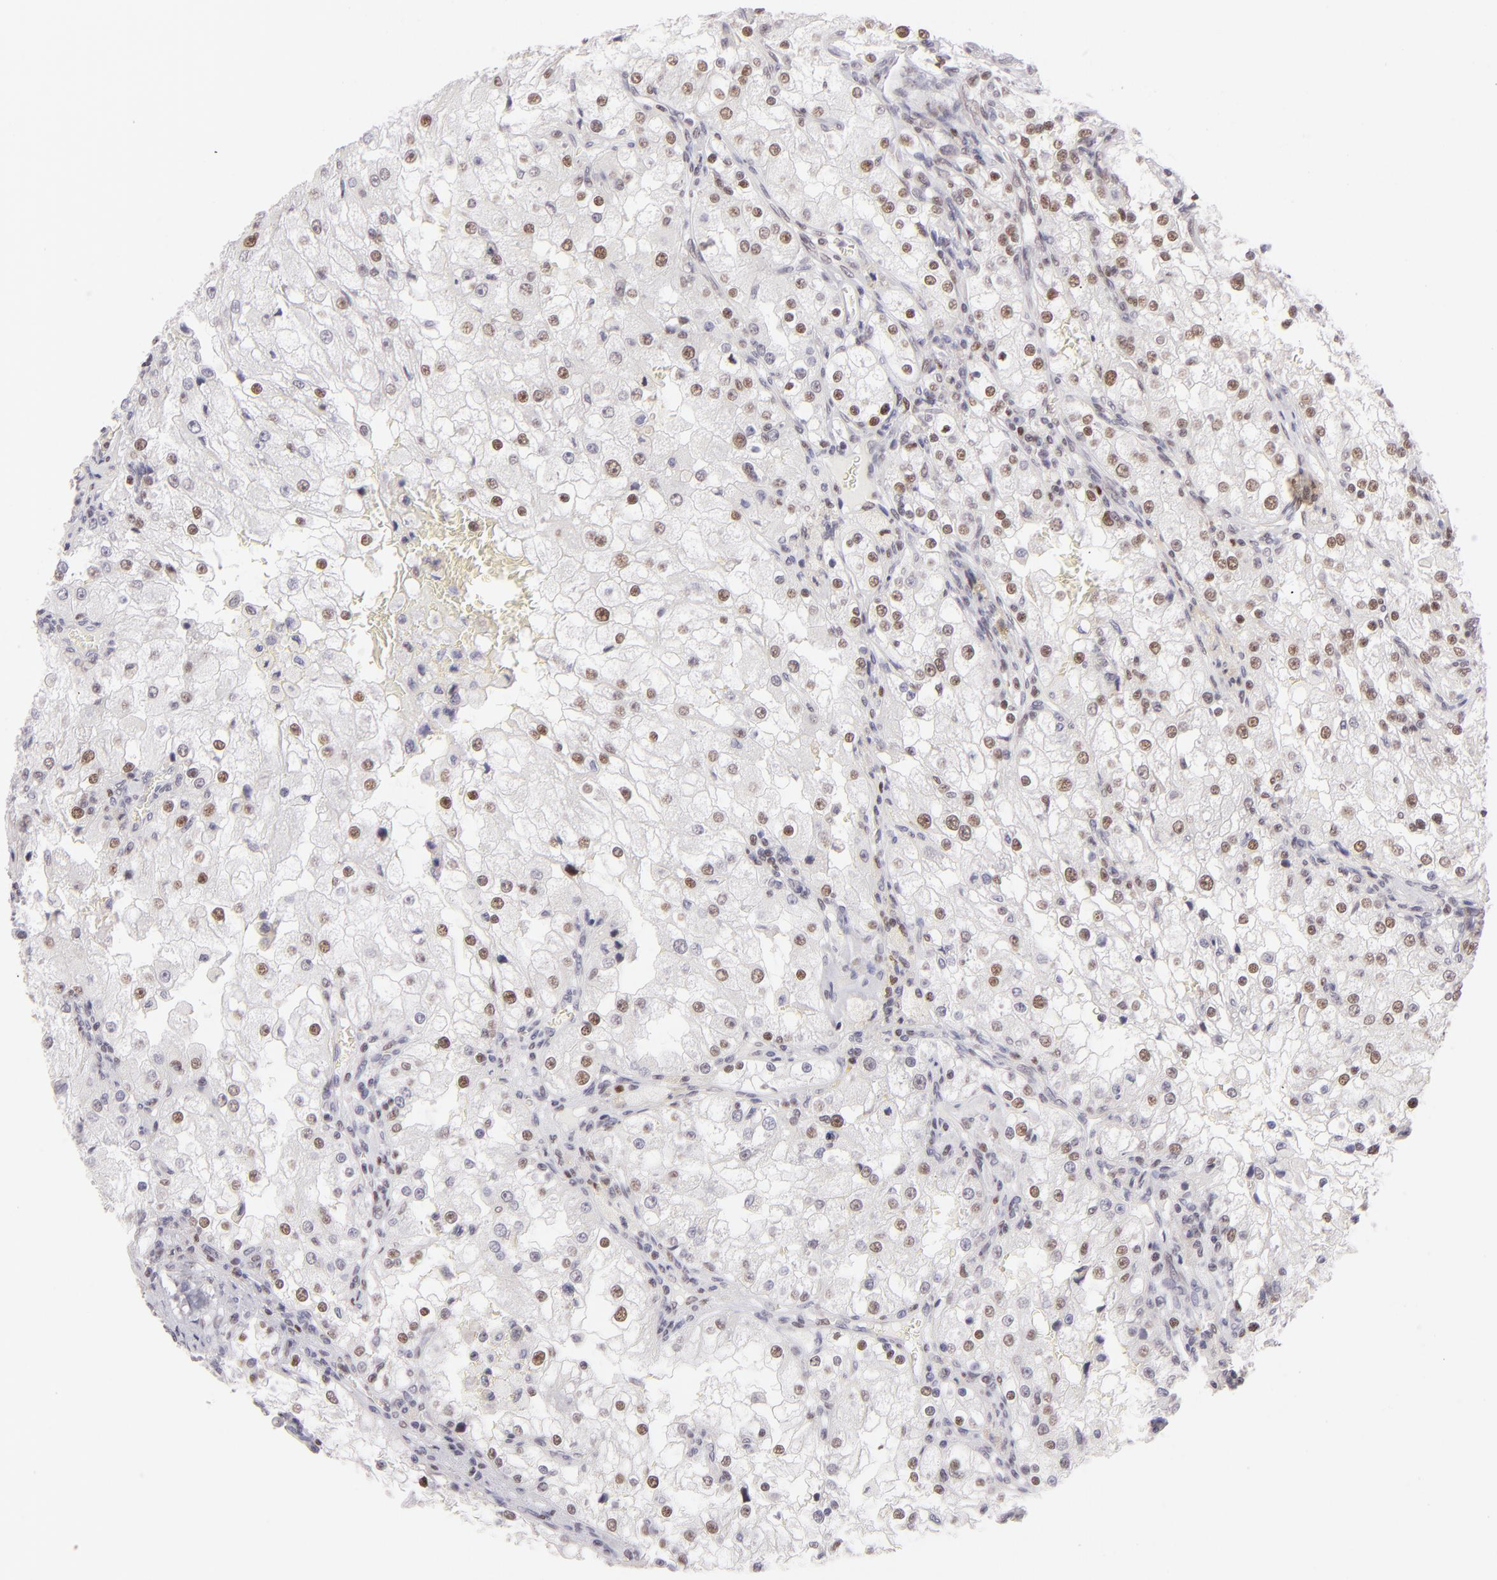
{"staining": {"intensity": "weak", "quantity": "<25%", "location": "nuclear"}, "tissue": "renal cancer", "cell_type": "Tumor cells", "image_type": "cancer", "snomed": [{"axis": "morphology", "description": "Adenocarcinoma, NOS"}, {"axis": "topography", "description": "Kidney"}], "caption": "Immunohistochemical staining of human renal cancer displays no significant expression in tumor cells. The staining is performed using DAB brown chromogen with nuclei counter-stained in using hematoxylin.", "gene": "POU2F1", "patient": {"sex": "female", "age": 74}}